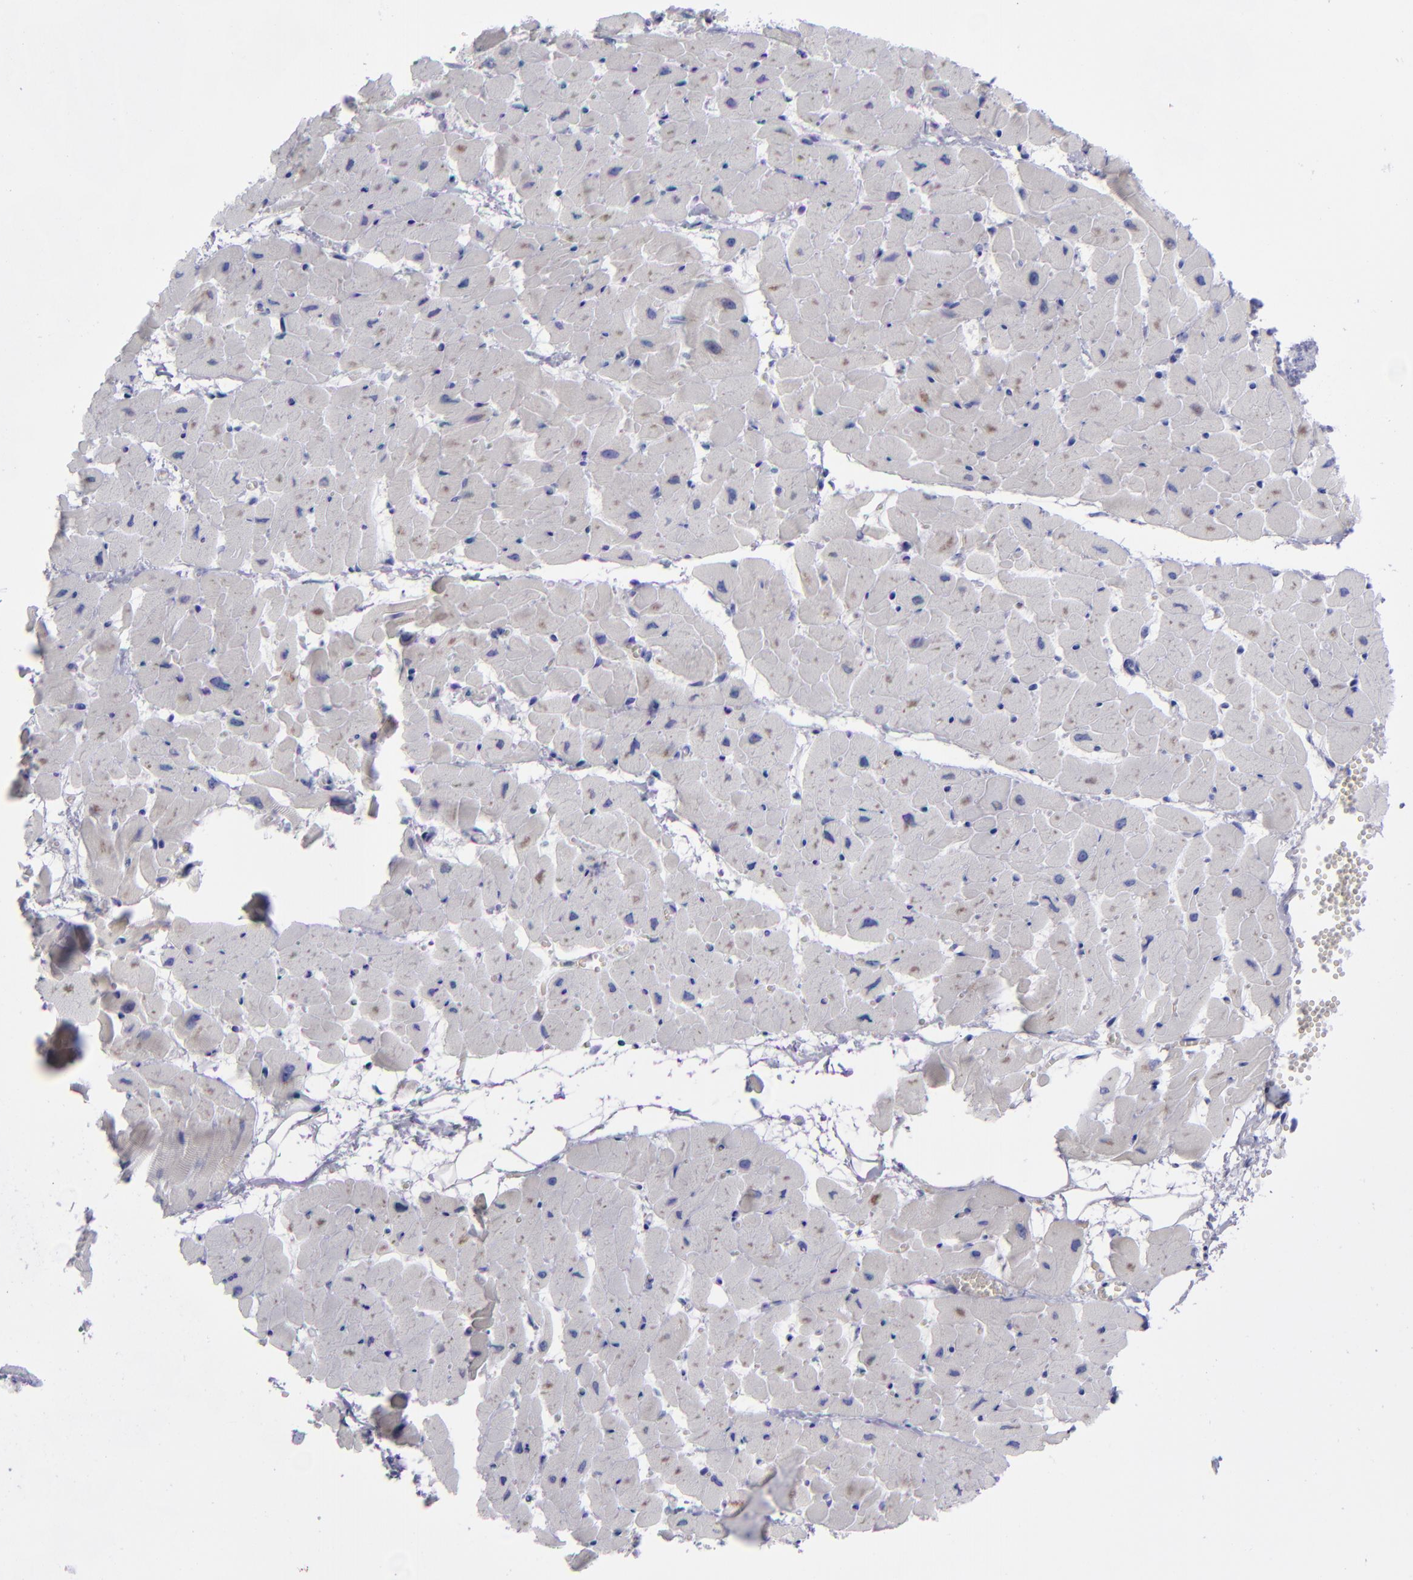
{"staining": {"intensity": "weak", "quantity": "<25%", "location": "cytoplasmic/membranous"}, "tissue": "heart muscle", "cell_type": "Cardiomyocytes", "image_type": "normal", "snomed": [{"axis": "morphology", "description": "Normal tissue, NOS"}, {"axis": "topography", "description": "Heart"}], "caption": "Micrograph shows no significant protein positivity in cardiomyocytes of unremarkable heart muscle.", "gene": "AURKA", "patient": {"sex": "female", "age": 19}}